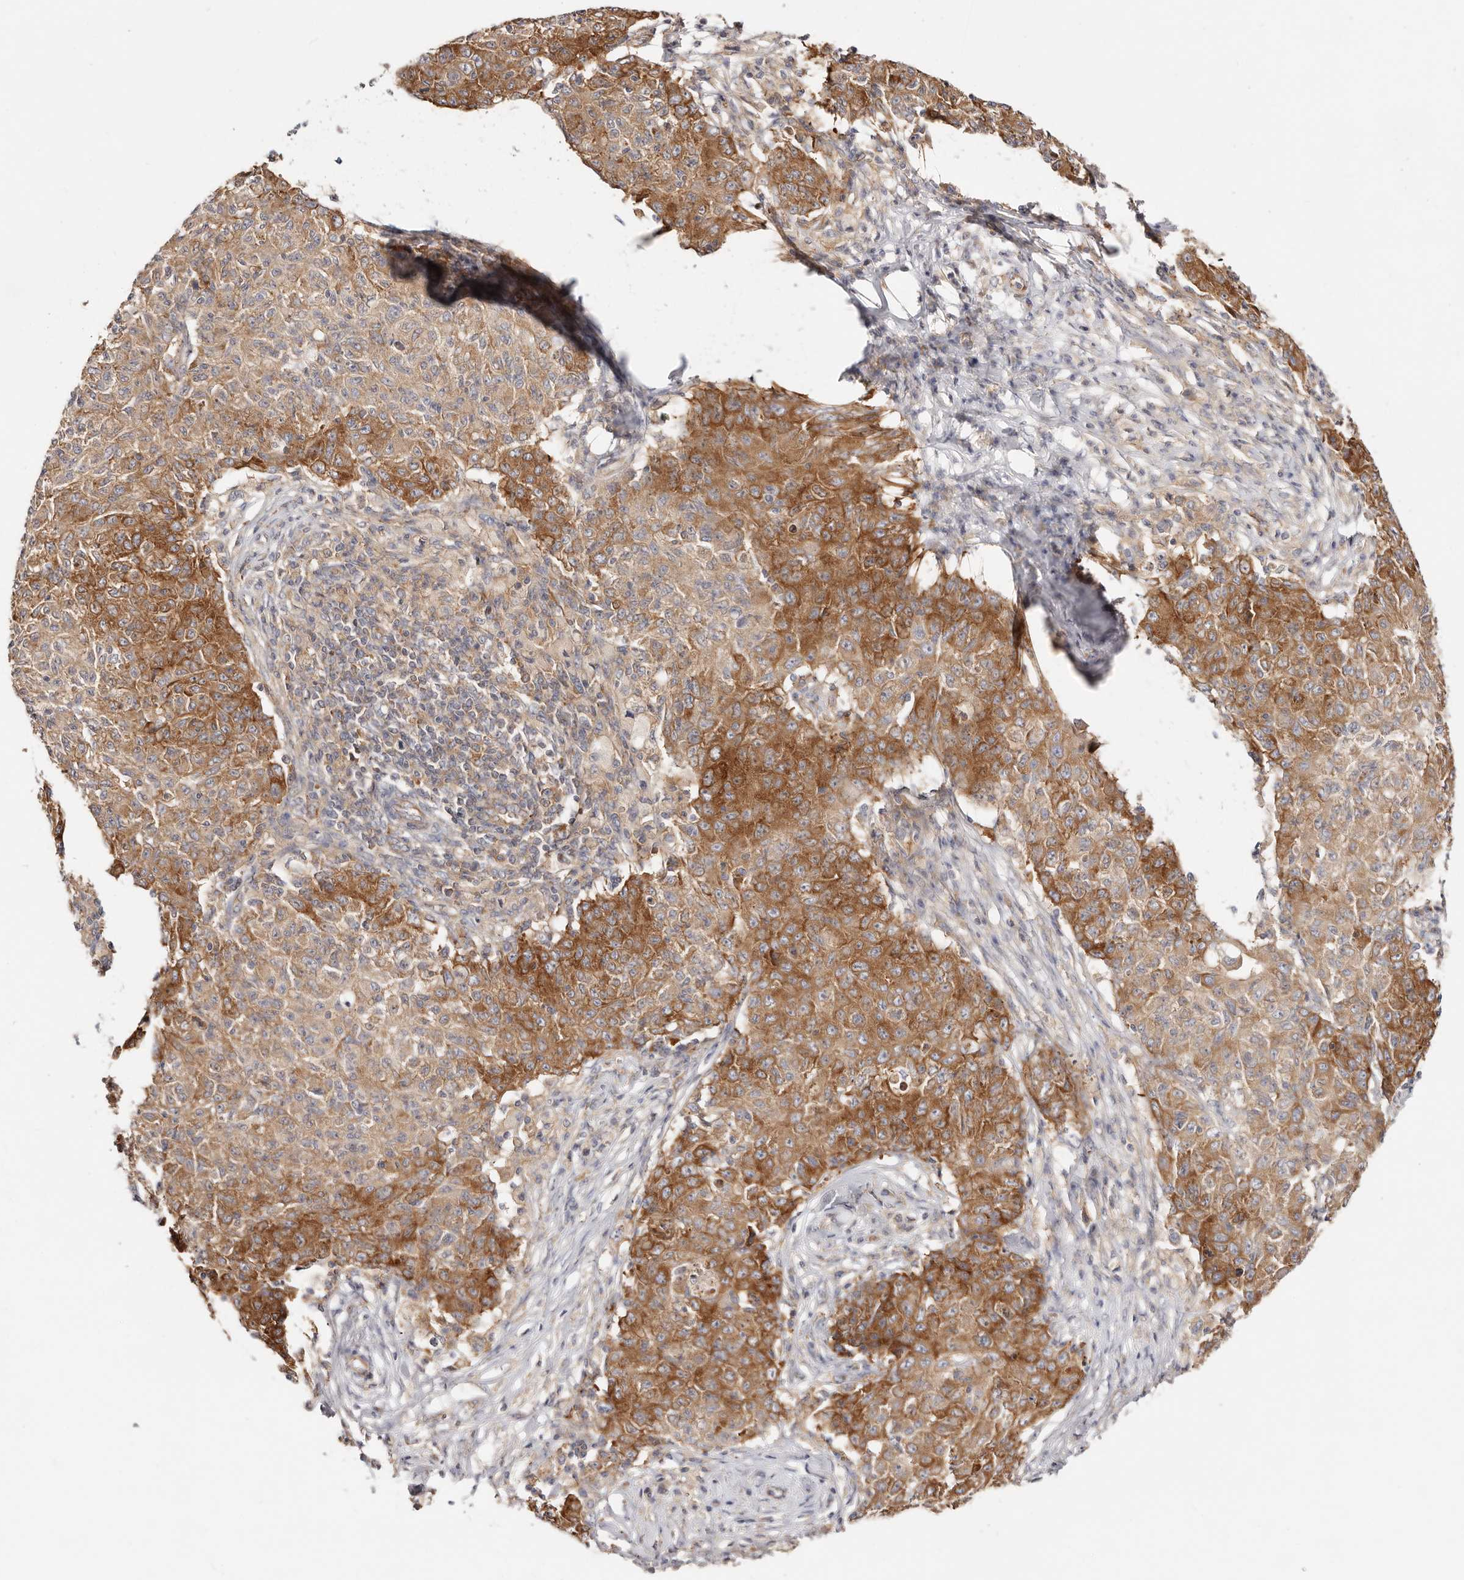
{"staining": {"intensity": "moderate", "quantity": ">75%", "location": "cytoplasmic/membranous"}, "tissue": "ovarian cancer", "cell_type": "Tumor cells", "image_type": "cancer", "snomed": [{"axis": "morphology", "description": "Carcinoma, endometroid"}, {"axis": "topography", "description": "Ovary"}], "caption": "Immunohistochemistry (IHC) histopathology image of neoplastic tissue: human ovarian endometroid carcinoma stained using IHC shows medium levels of moderate protein expression localized specifically in the cytoplasmic/membranous of tumor cells, appearing as a cytoplasmic/membranous brown color.", "gene": "GNA13", "patient": {"sex": "female", "age": 42}}